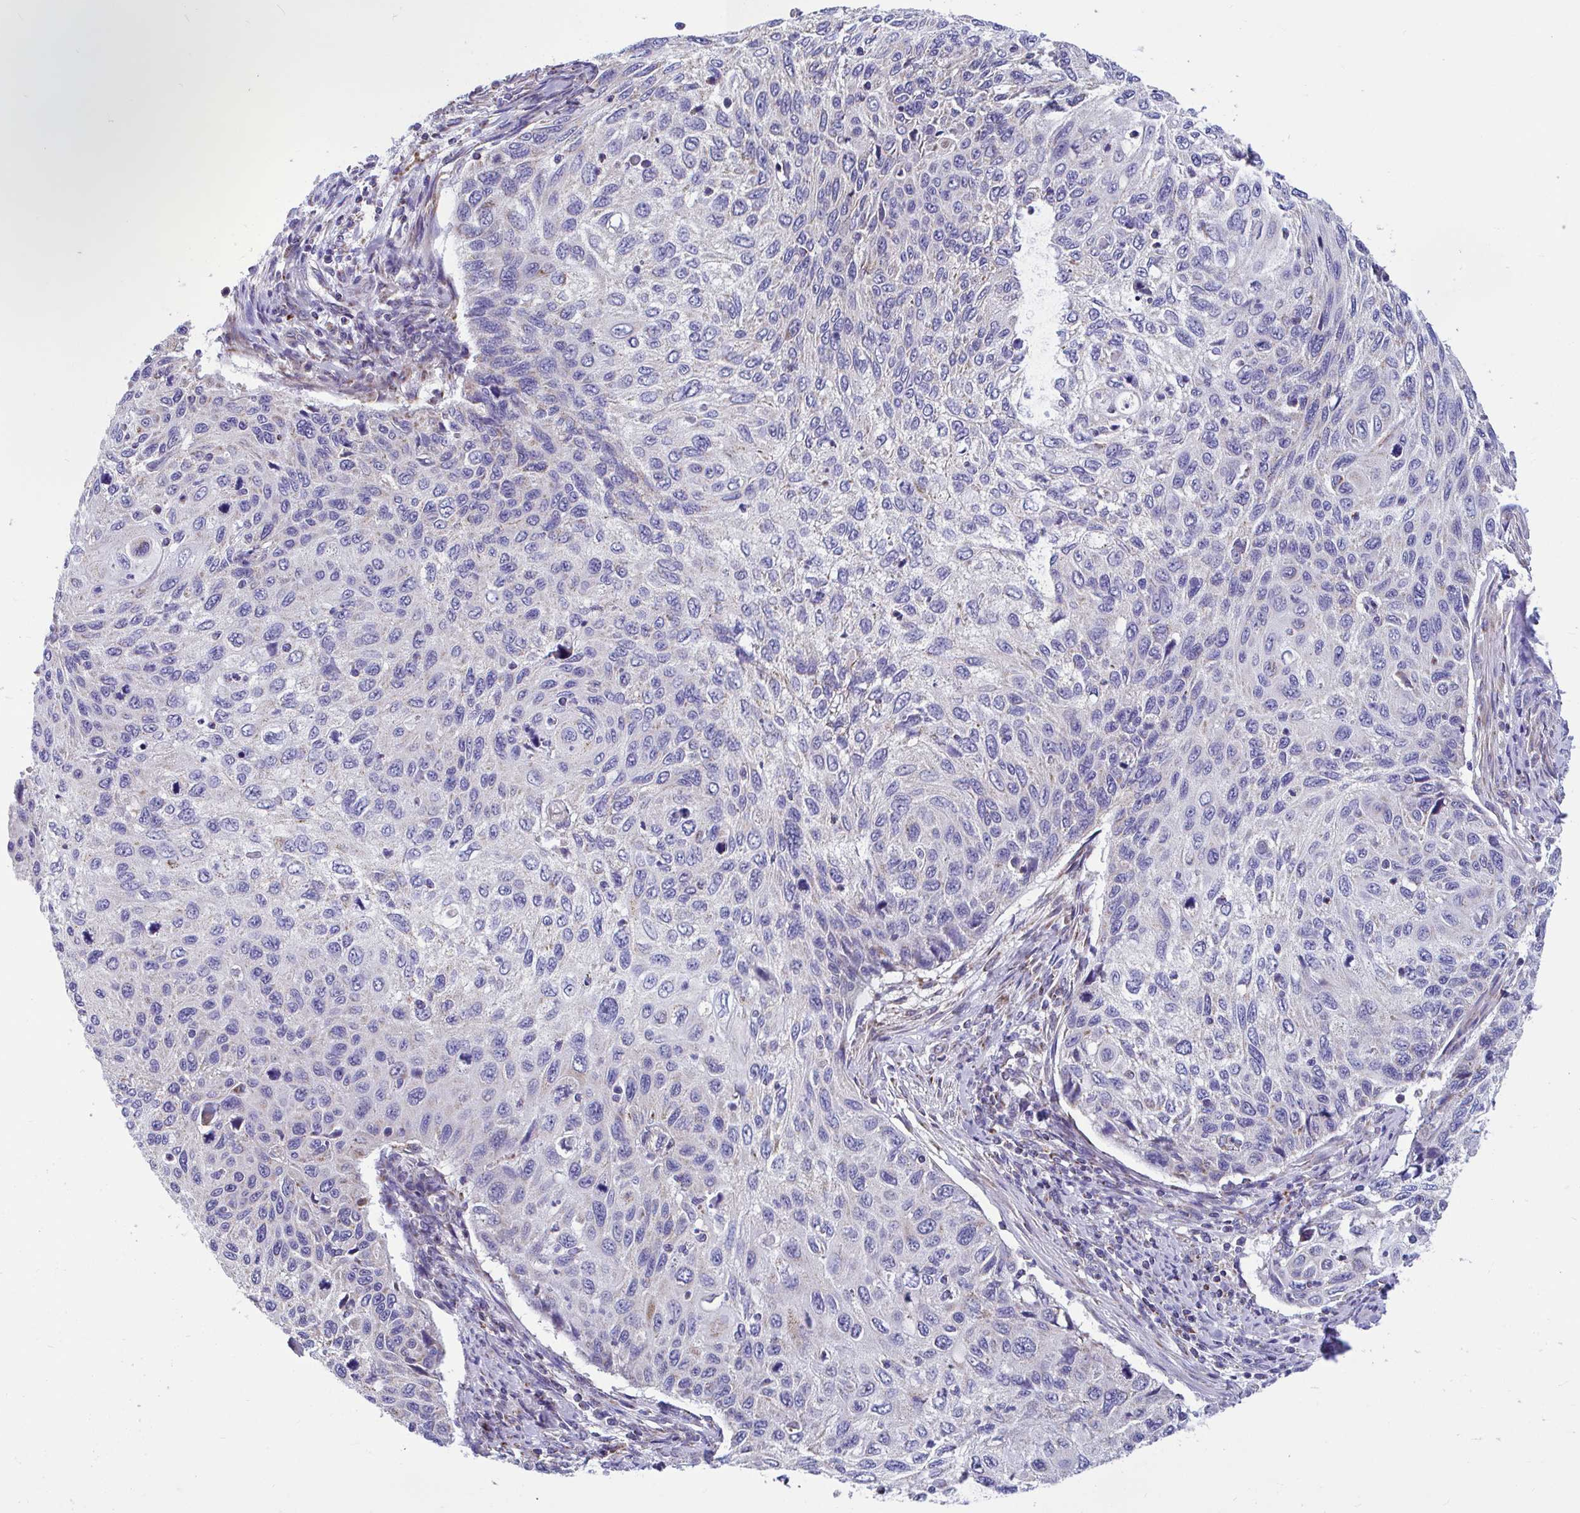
{"staining": {"intensity": "negative", "quantity": "none", "location": "none"}, "tissue": "cervical cancer", "cell_type": "Tumor cells", "image_type": "cancer", "snomed": [{"axis": "morphology", "description": "Squamous cell carcinoma, NOS"}, {"axis": "topography", "description": "Cervix"}], "caption": "IHC histopathology image of neoplastic tissue: squamous cell carcinoma (cervical) stained with DAB (3,3'-diaminobenzidine) exhibits no significant protein positivity in tumor cells.", "gene": "OR13A1", "patient": {"sex": "female", "age": 70}}